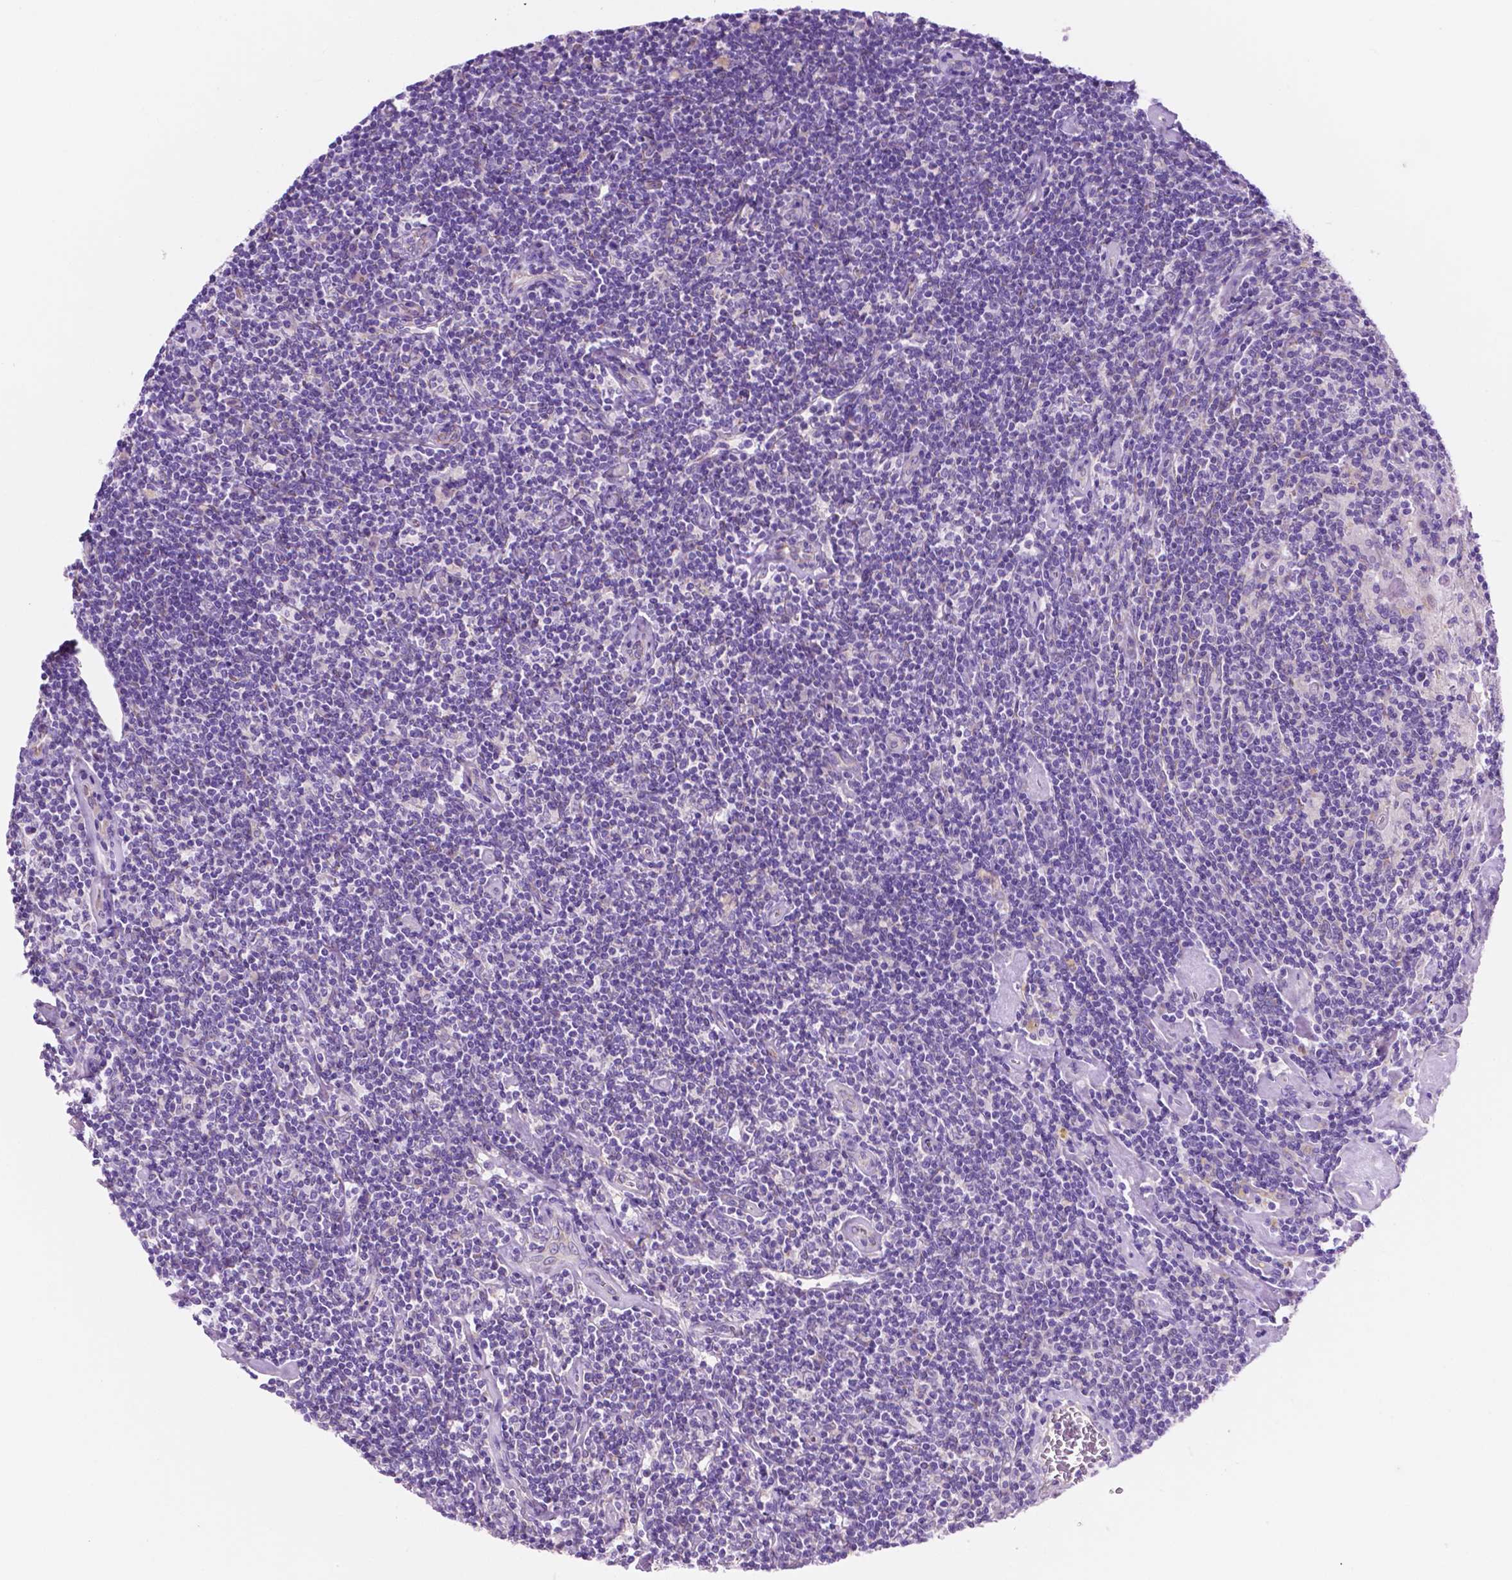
{"staining": {"intensity": "negative", "quantity": "none", "location": "none"}, "tissue": "lymphoma", "cell_type": "Tumor cells", "image_type": "cancer", "snomed": [{"axis": "morphology", "description": "Hodgkin's disease, NOS"}, {"axis": "topography", "description": "Lymph node"}], "caption": "This is a histopathology image of immunohistochemistry (IHC) staining of lymphoma, which shows no staining in tumor cells.", "gene": "CEACAM7", "patient": {"sex": "male", "age": 40}}